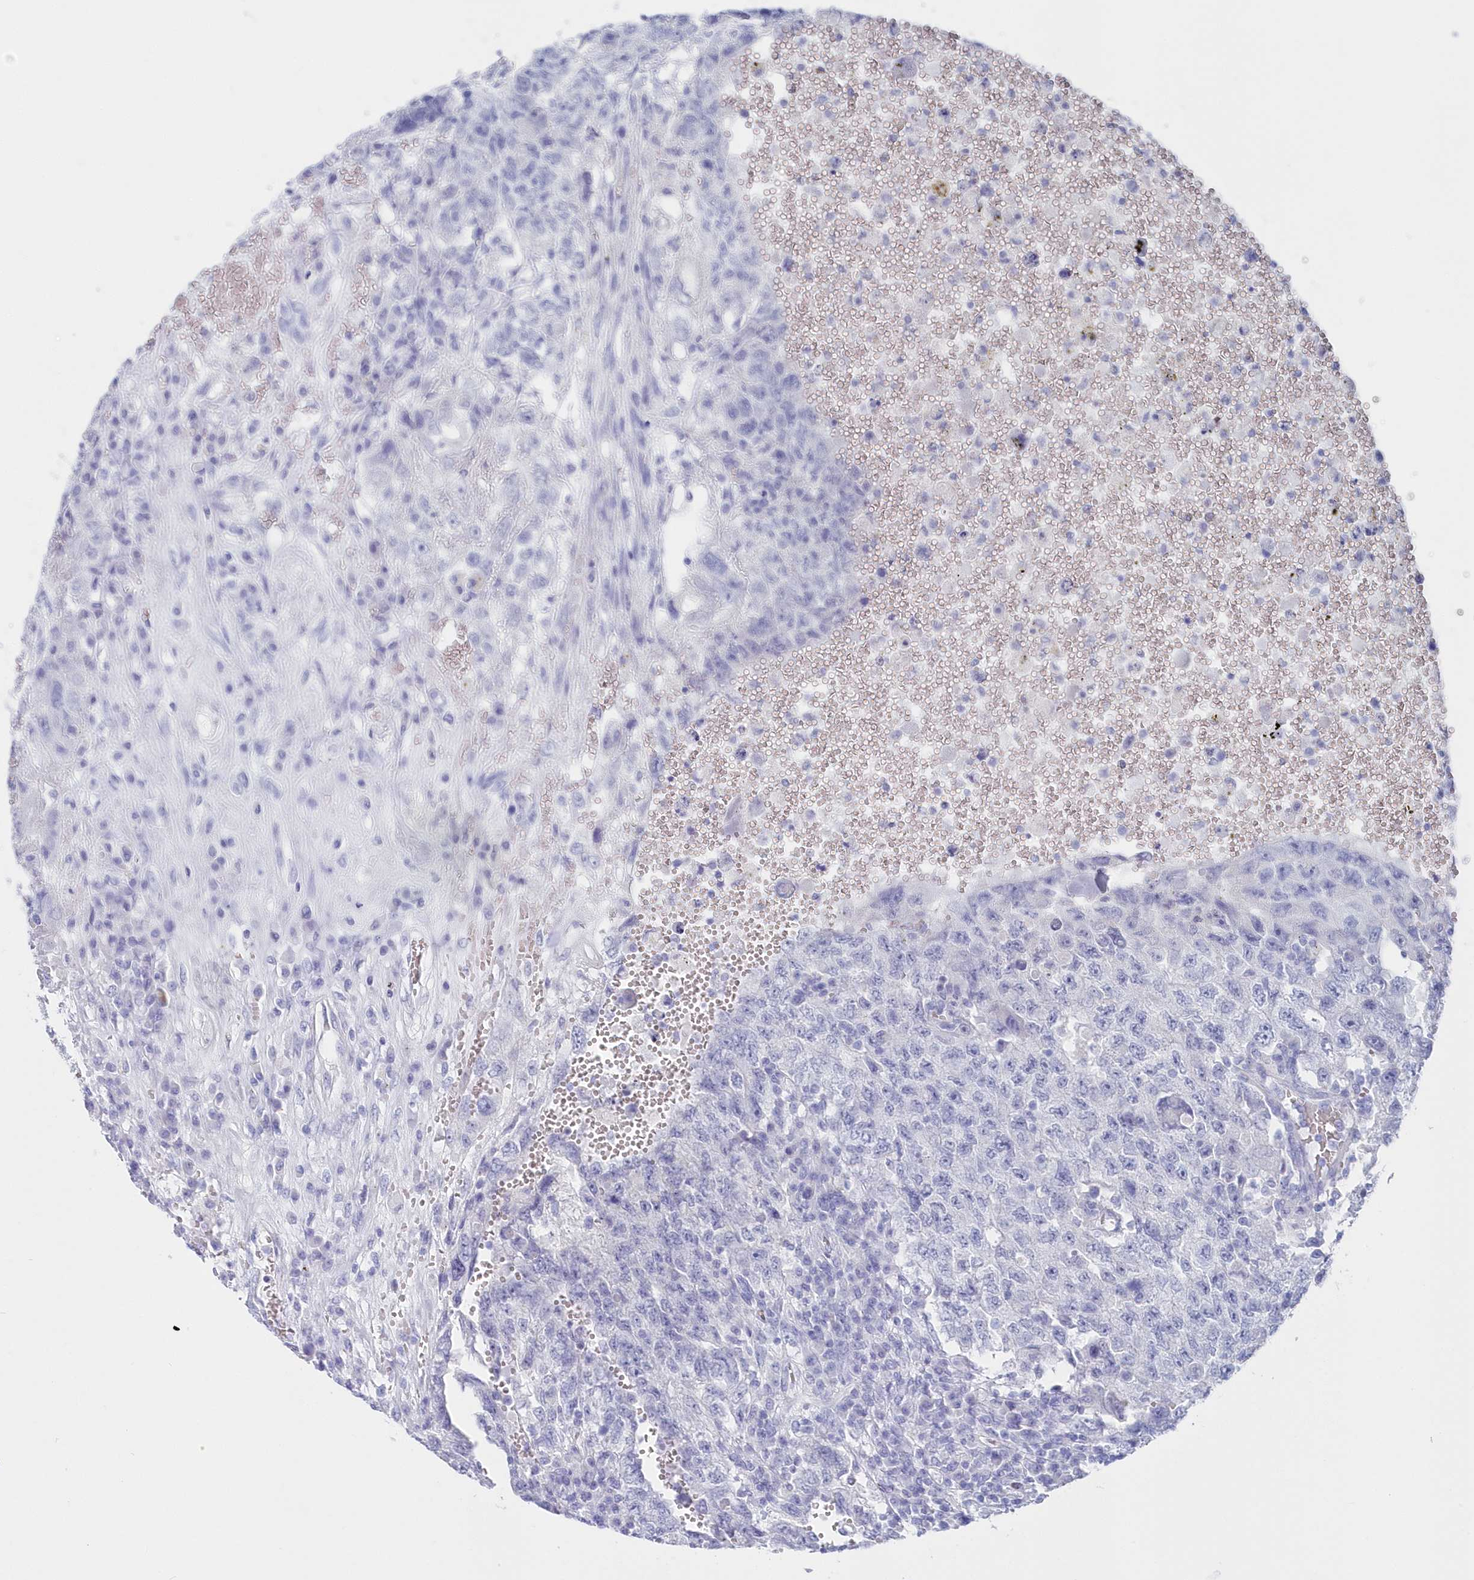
{"staining": {"intensity": "negative", "quantity": "none", "location": "none"}, "tissue": "testis cancer", "cell_type": "Tumor cells", "image_type": "cancer", "snomed": [{"axis": "morphology", "description": "Carcinoma, Embryonal, NOS"}, {"axis": "topography", "description": "Testis"}], "caption": "Testis cancer was stained to show a protein in brown. There is no significant staining in tumor cells. (DAB immunohistochemistry, high magnification).", "gene": "CSNK1G2", "patient": {"sex": "male", "age": 26}}